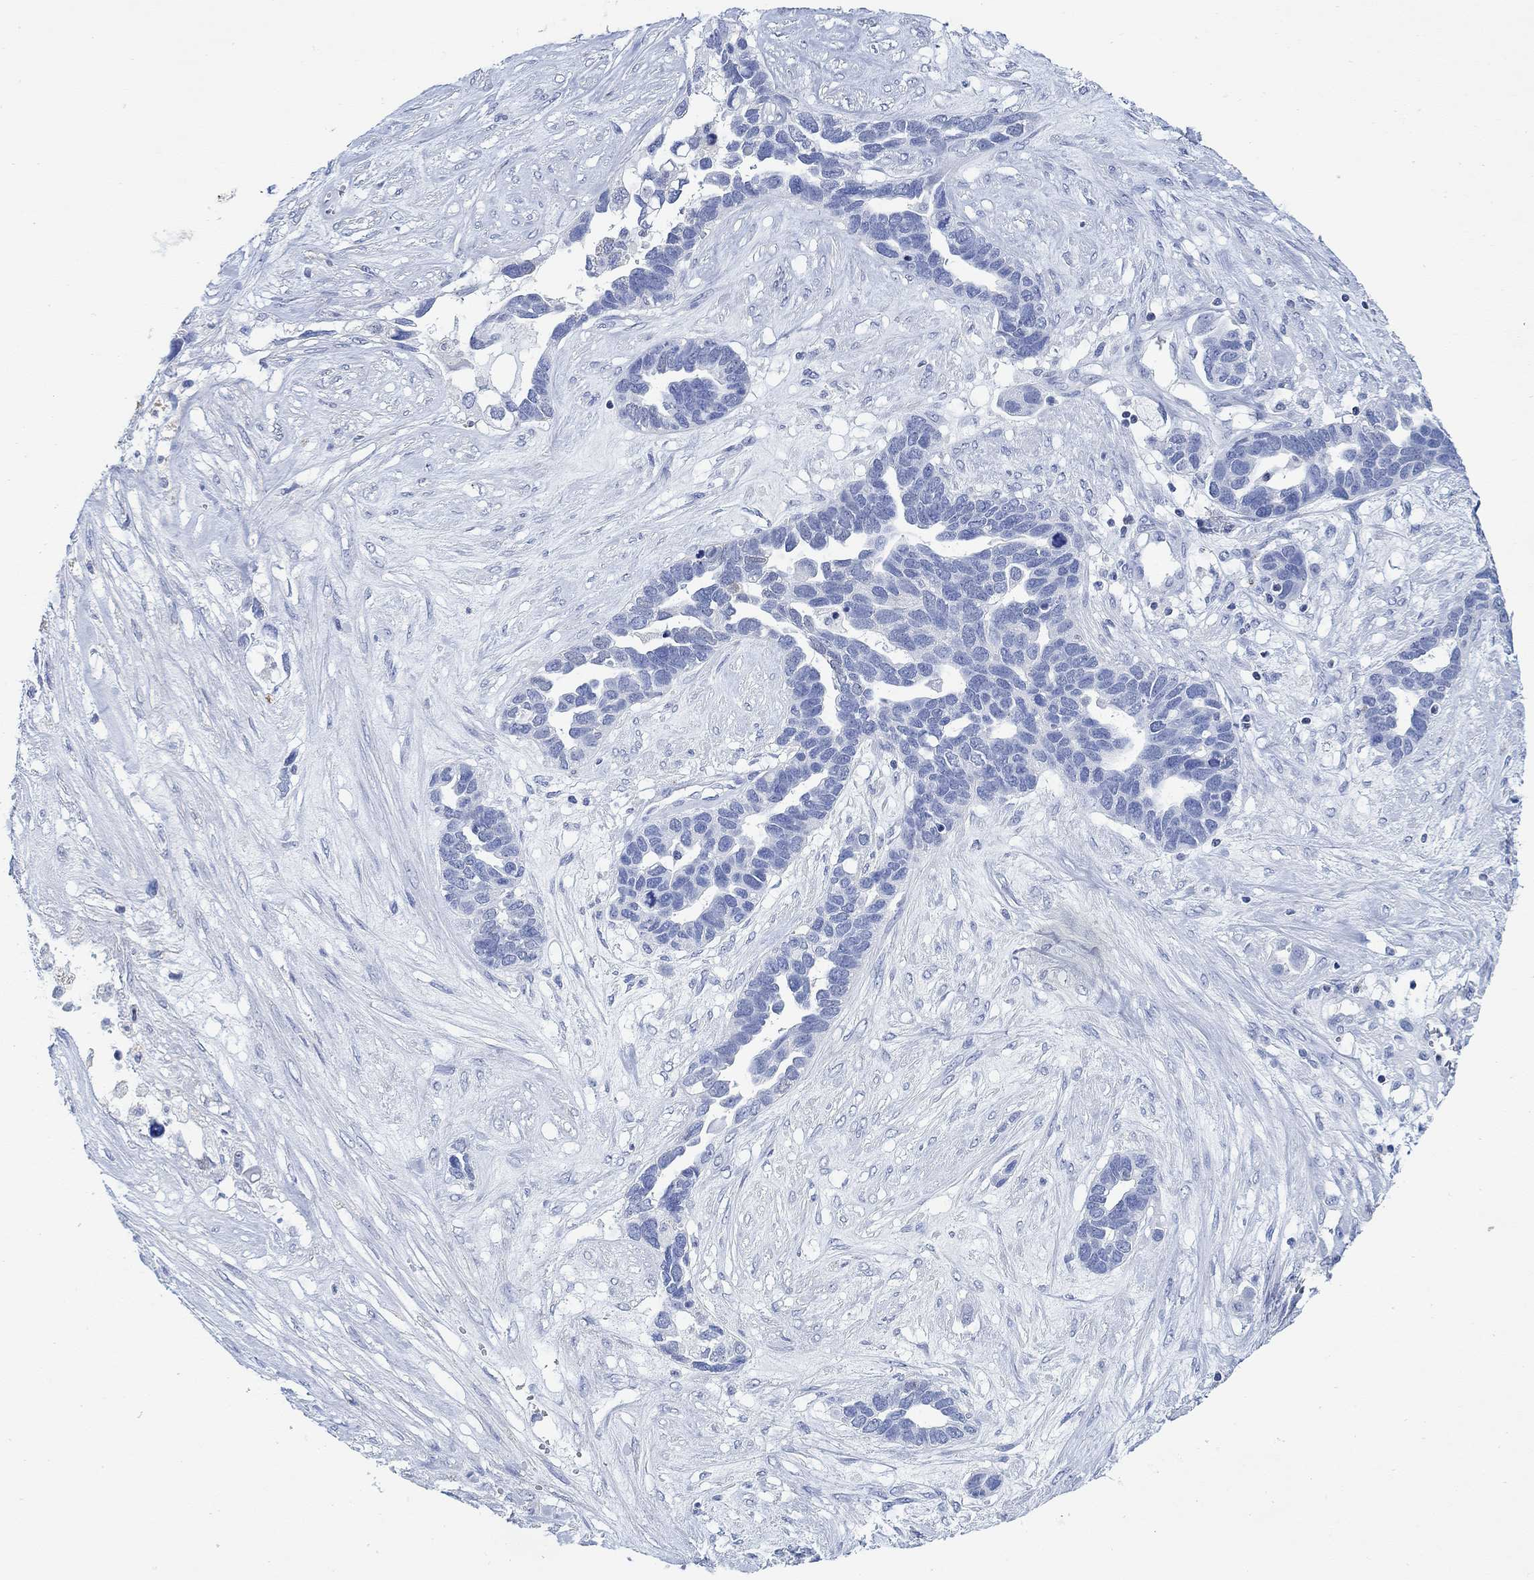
{"staining": {"intensity": "negative", "quantity": "none", "location": "none"}, "tissue": "ovarian cancer", "cell_type": "Tumor cells", "image_type": "cancer", "snomed": [{"axis": "morphology", "description": "Cystadenocarcinoma, serous, NOS"}, {"axis": "topography", "description": "Ovary"}], "caption": "Immunohistochemical staining of human serous cystadenocarcinoma (ovarian) demonstrates no significant positivity in tumor cells. The staining was performed using DAB to visualize the protein expression in brown, while the nuclei were stained in blue with hematoxylin (Magnification: 20x).", "gene": "PPP1R17", "patient": {"sex": "female", "age": 54}}